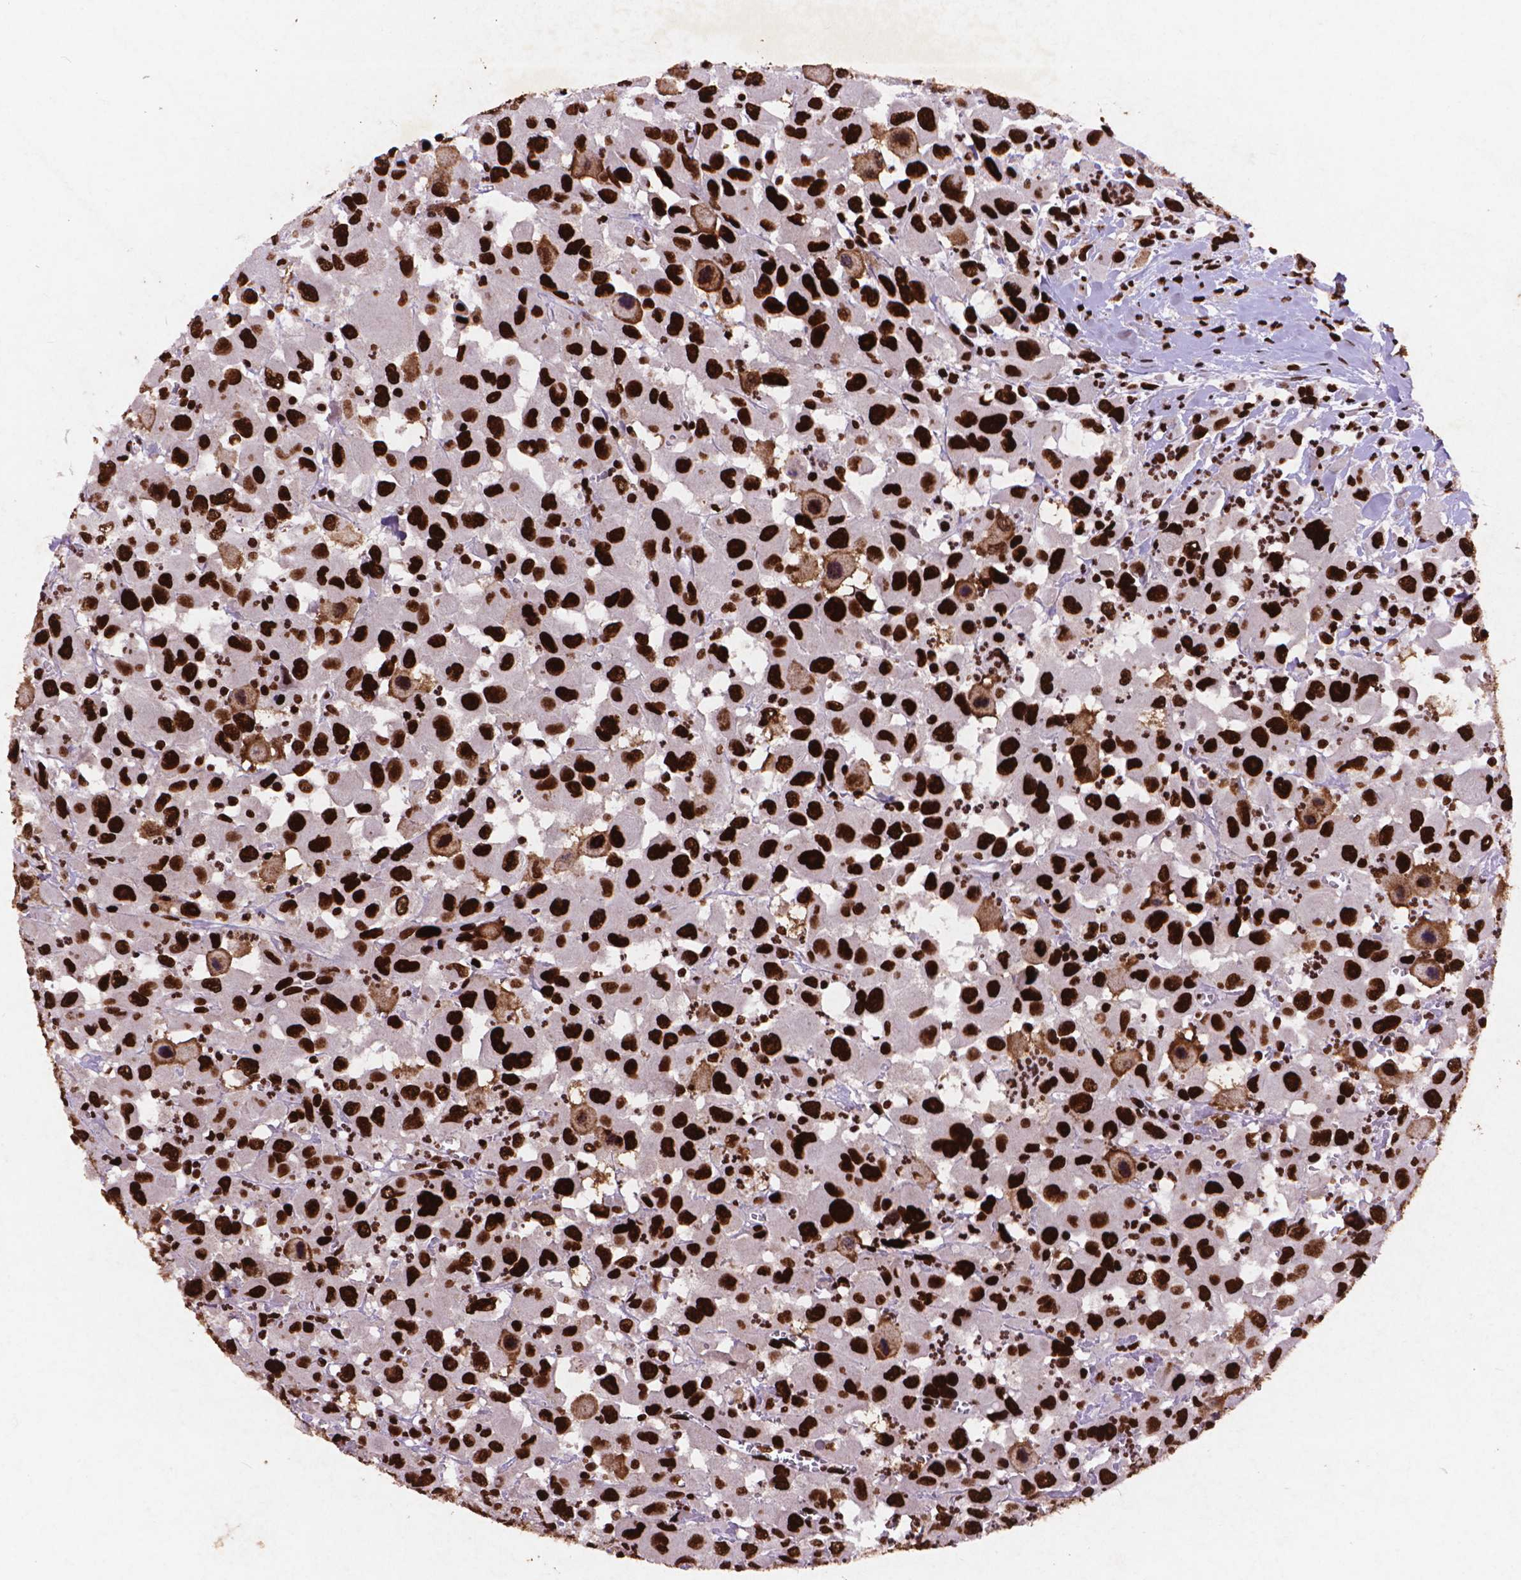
{"staining": {"intensity": "strong", "quantity": ">75%", "location": "nuclear"}, "tissue": "head and neck cancer", "cell_type": "Tumor cells", "image_type": "cancer", "snomed": [{"axis": "morphology", "description": "Squamous cell carcinoma, NOS"}, {"axis": "morphology", "description": "Squamous cell carcinoma, metastatic, NOS"}, {"axis": "topography", "description": "Oral tissue"}, {"axis": "topography", "description": "Head-Neck"}], "caption": "Tumor cells display high levels of strong nuclear expression in about >75% of cells in human squamous cell carcinoma (head and neck).", "gene": "CITED2", "patient": {"sex": "female", "age": 85}}